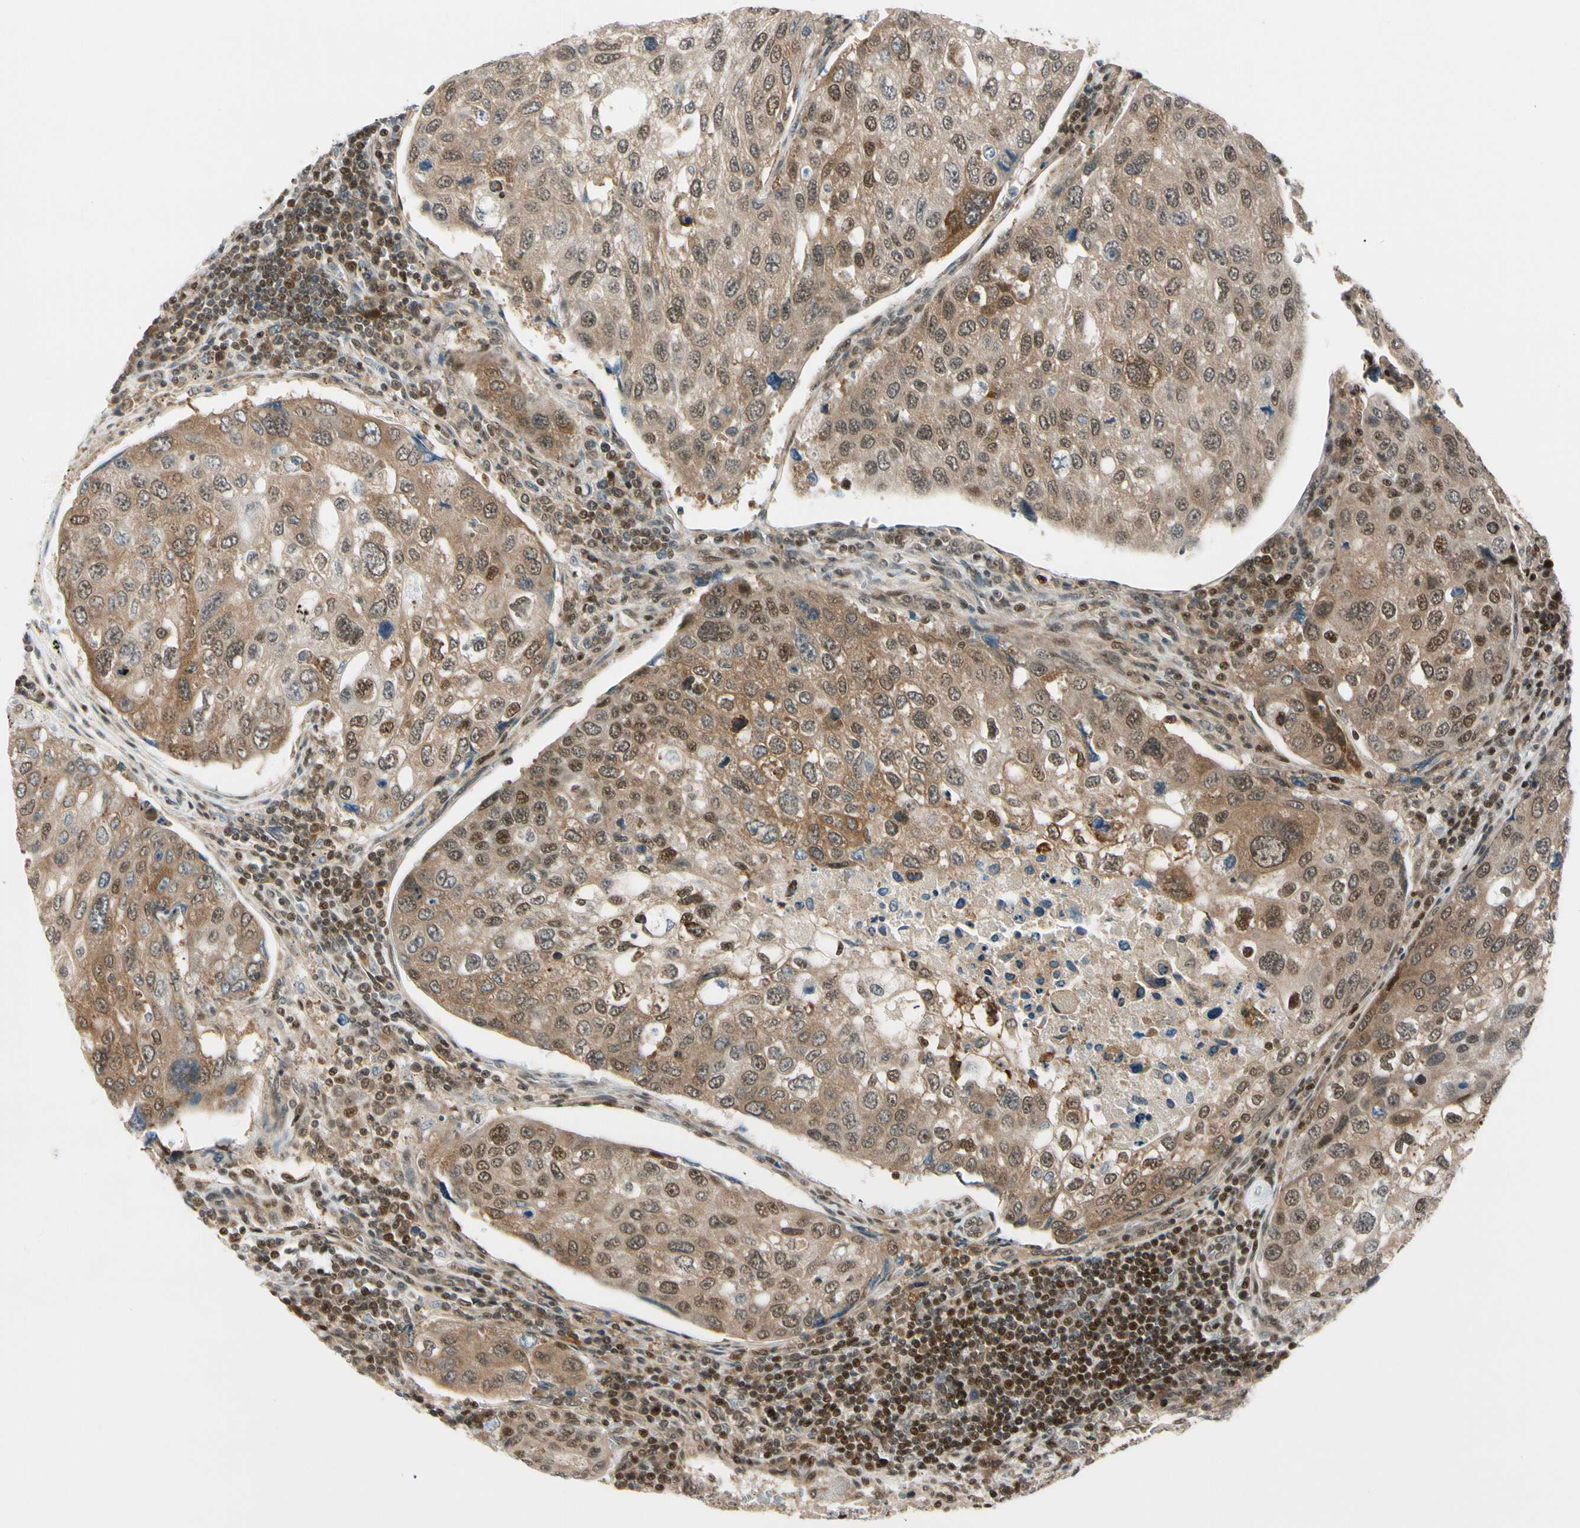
{"staining": {"intensity": "moderate", "quantity": ">75%", "location": "cytoplasmic/membranous,nuclear"}, "tissue": "urothelial cancer", "cell_type": "Tumor cells", "image_type": "cancer", "snomed": [{"axis": "morphology", "description": "Urothelial carcinoma, High grade"}, {"axis": "topography", "description": "Lymph node"}, {"axis": "topography", "description": "Urinary bladder"}], "caption": "Urothelial carcinoma (high-grade) tissue shows moderate cytoplasmic/membranous and nuclear staining in about >75% of tumor cells", "gene": "DAXX", "patient": {"sex": "male", "age": 51}}